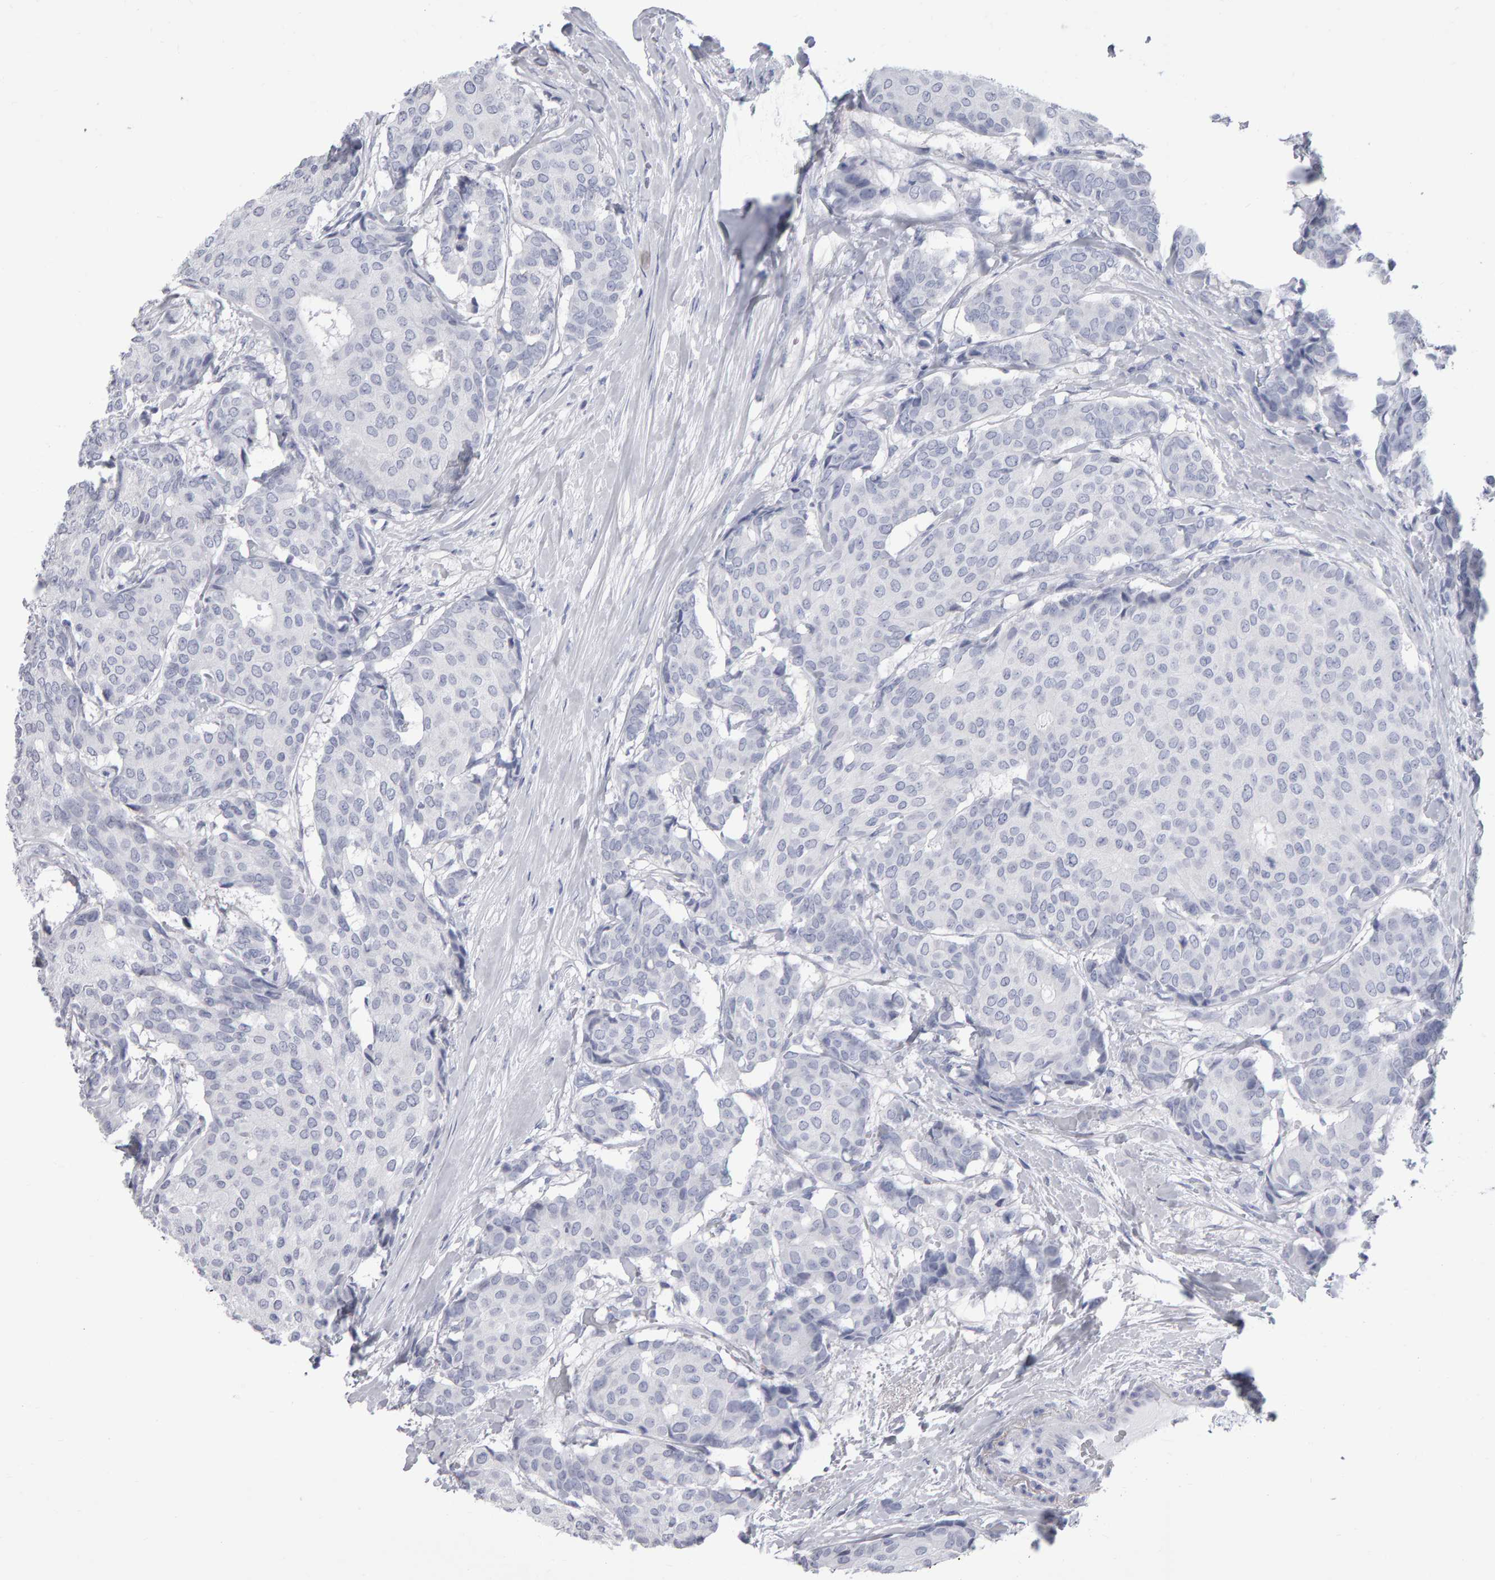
{"staining": {"intensity": "negative", "quantity": "none", "location": "none"}, "tissue": "breast cancer", "cell_type": "Tumor cells", "image_type": "cancer", "snomed": [{"axis": "morphology", "description": "Duct carcinoma"}, {"axis": "topography", "description": "Breast"}], "caption": "Tumor cells are negative for brown protein staining in invasive ductal carcinoma (breast). The staining is performed using DAB (3,3'-diaminobenzidine) brown chromogen with nuclei counter-stained in using hematoxylin.", "gene": "NCDN", "patient": {"sex": "female", "age": 75}}